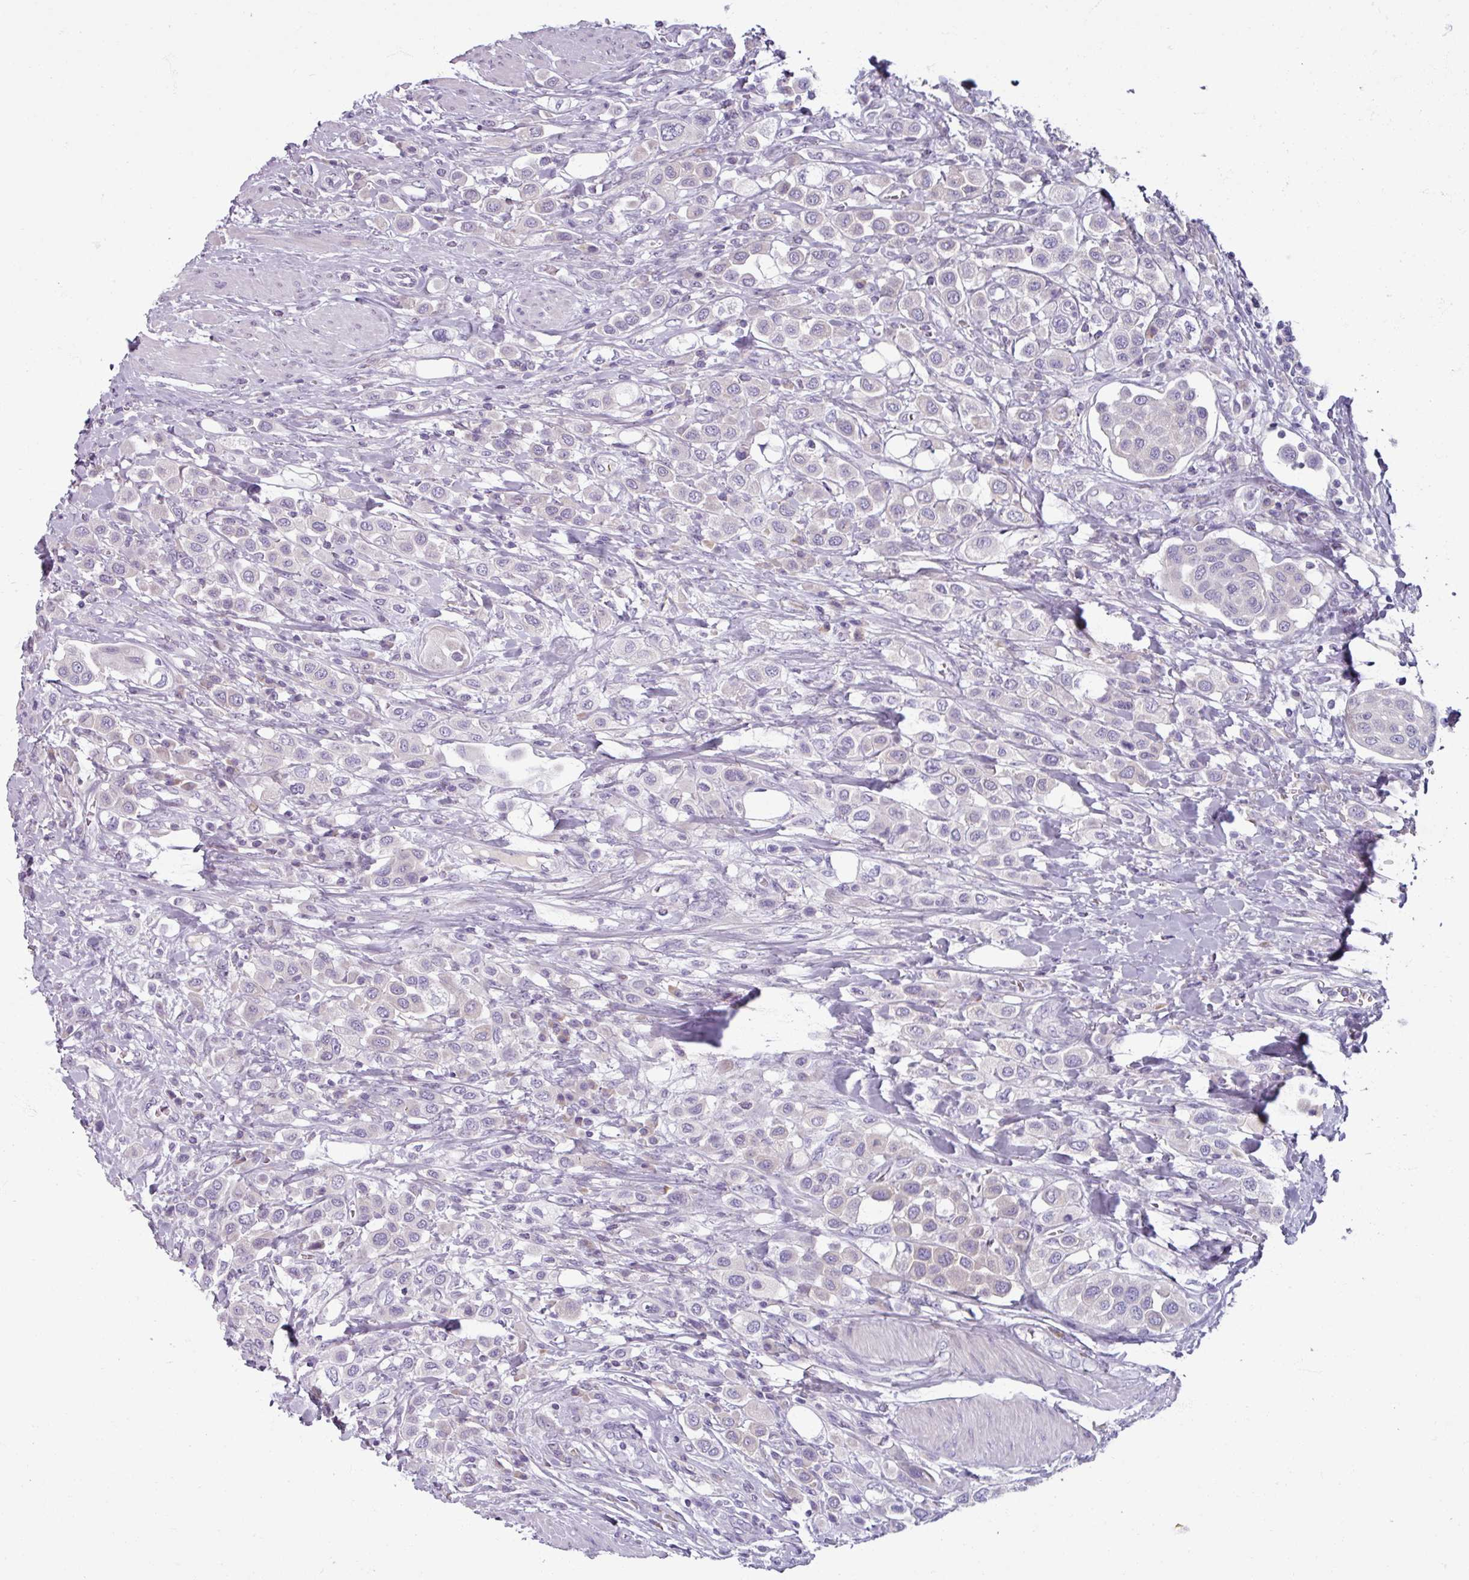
{"staining": {"intensity": "negative", "quantity": "none", "location": "none"}, "tissue": "urothelial cancer", "cell_type": "Tumor cells", "image_type": "cancer", "snomed": [{"axis": "morphology", "description": "Urothelial carcinoma, High grade"}, {"axis": "topography", "description": "Urinary bladder"}], "caption": "Urothelial carcinoma (high-grade) was stained to show a protein in brown. There is no significant expression in tumor cells.", "gene": "SMIM11", "patient": {"sex": "male", "age": 50}}